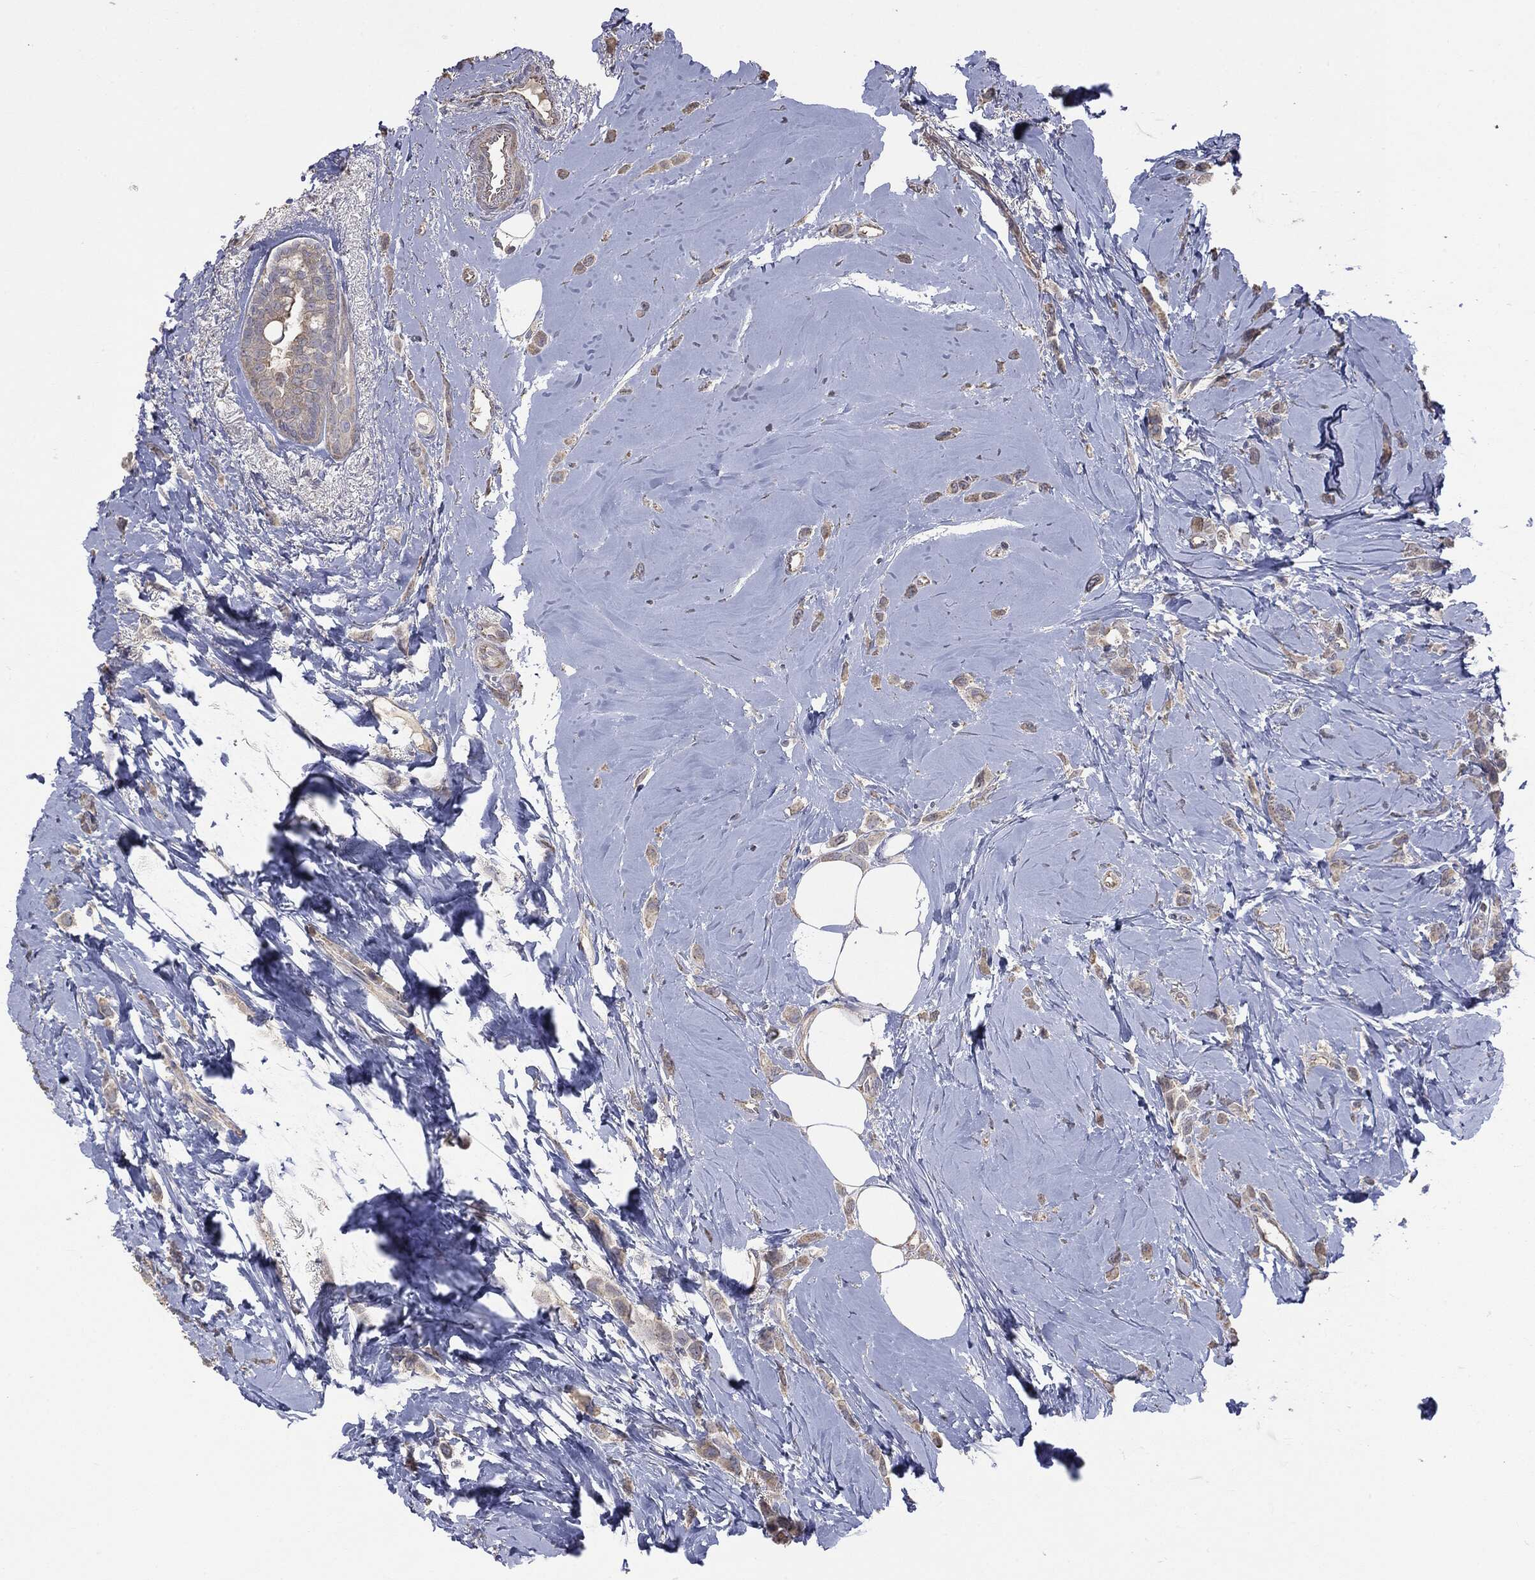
{"staining": {"intensity": "negative", "quantity": "none", "location": "none"}, "tissue": "breast cancer", "cell_type": "Tumor cells", "image_type": "cancer", "snomed": [{"axis": "morphology", "description": "Lobular carcinoma"}, {"axis": "topography", "description": "Breast"}], "caption": "Tumor cells are negative for protein expression in human breast lobular carcinoma.", "gene": "MTOR", "patient": {"sex": "female", "age": 66}}